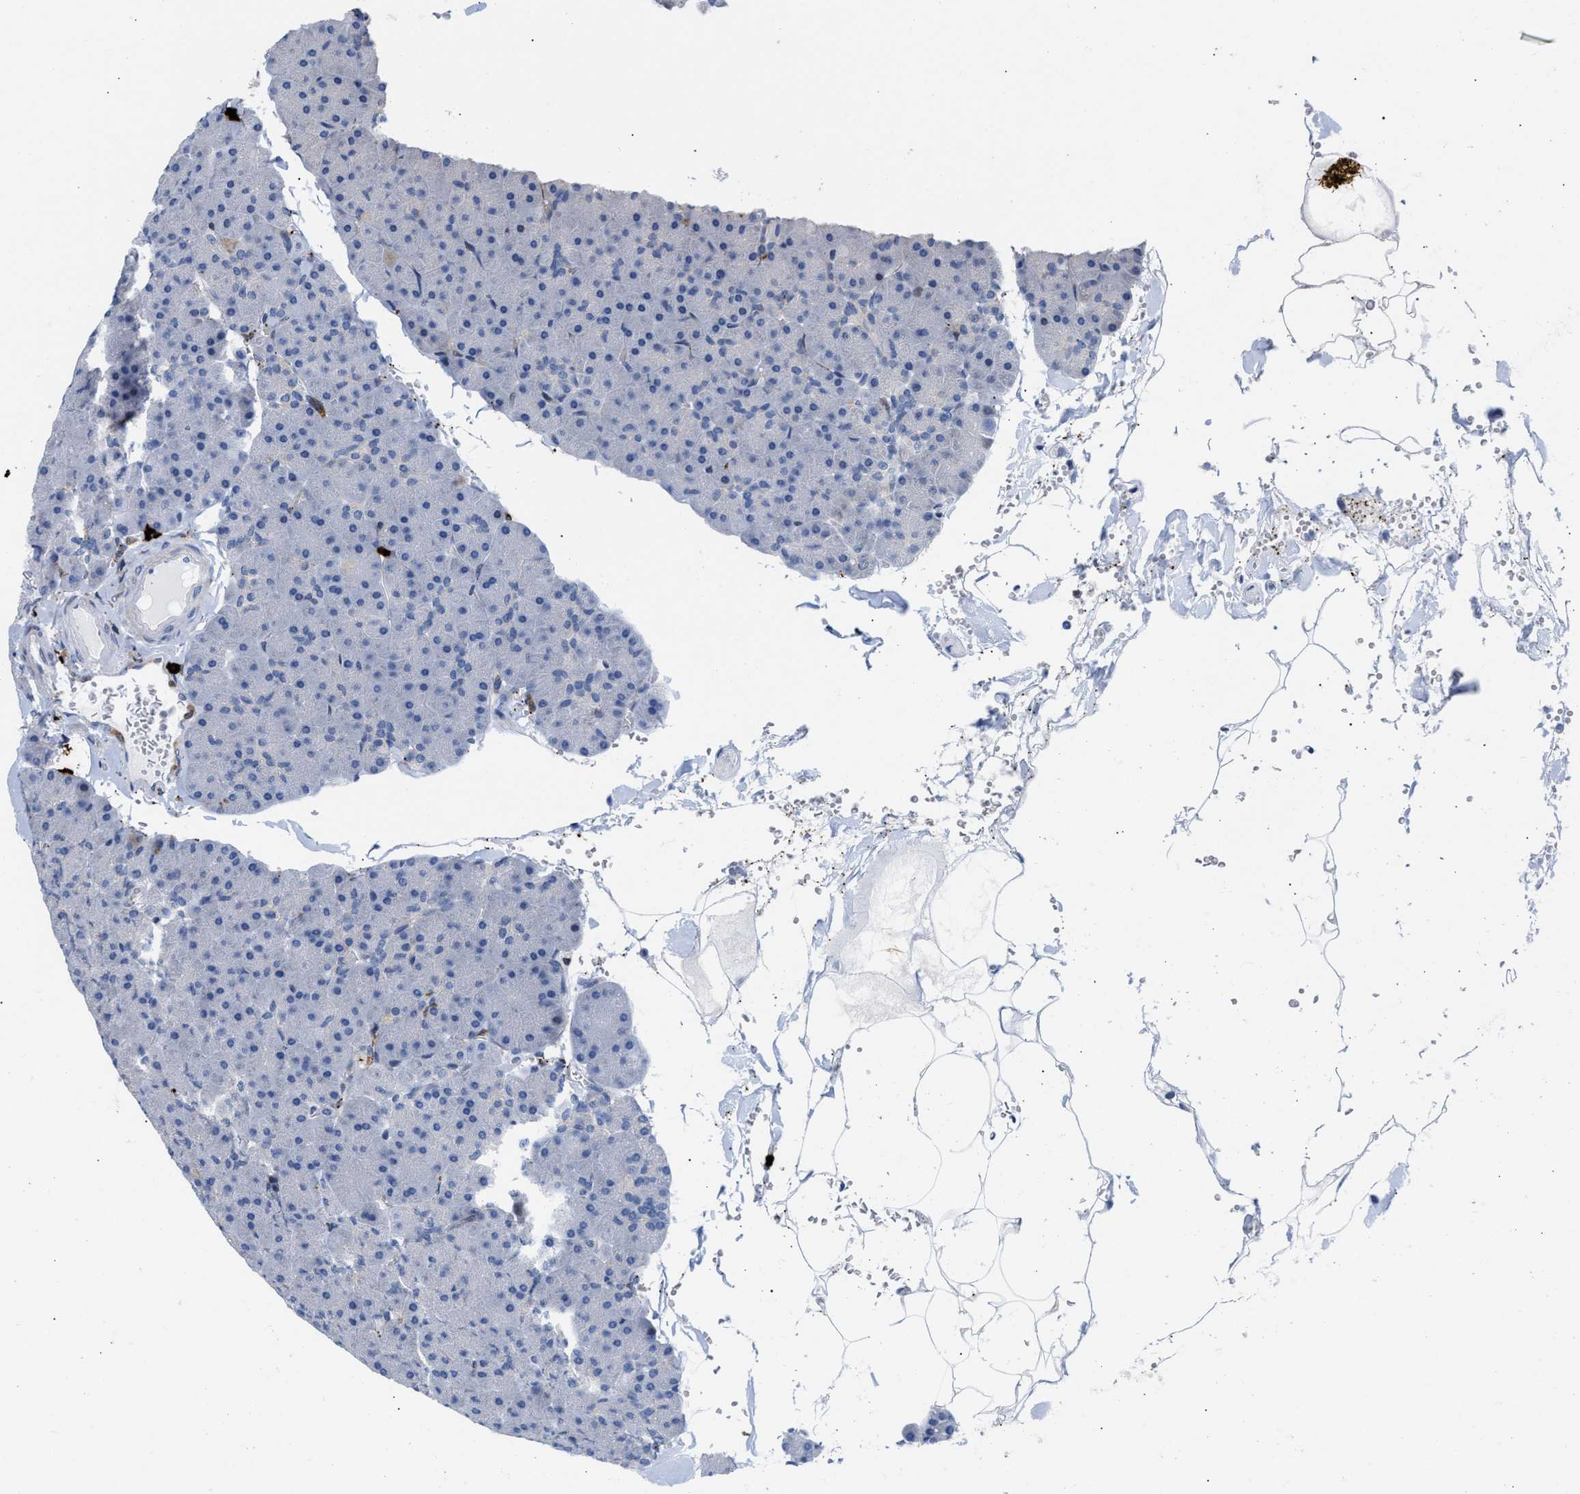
{"staining": {"intensity": "moderate", "quantity": "<25%", "location": "cytoplasmic/membranous"}, "tissue": "pancreas", "cell_type": "Exocrine glandular cells", "image_type": "normal", "snomed": [{"axis": "morphology", "description": "Normal tissue, NOS"}, {"axis": "topography", "description": "Pancreas"}], "caption": "DAB (3,3'-diaminobenzidine) immunohistochemical staining of benign human pancreas demonstrates moderate cytoplasmic/membranous protein staining in approximately <25% of exocrine glandular cells. (DAB (3,3'-diaminobenzidine) IHC with brightfield microscopy, high magnification).", "gene": "ATP9A", "patient": {"sex": "male", "age": 35}}